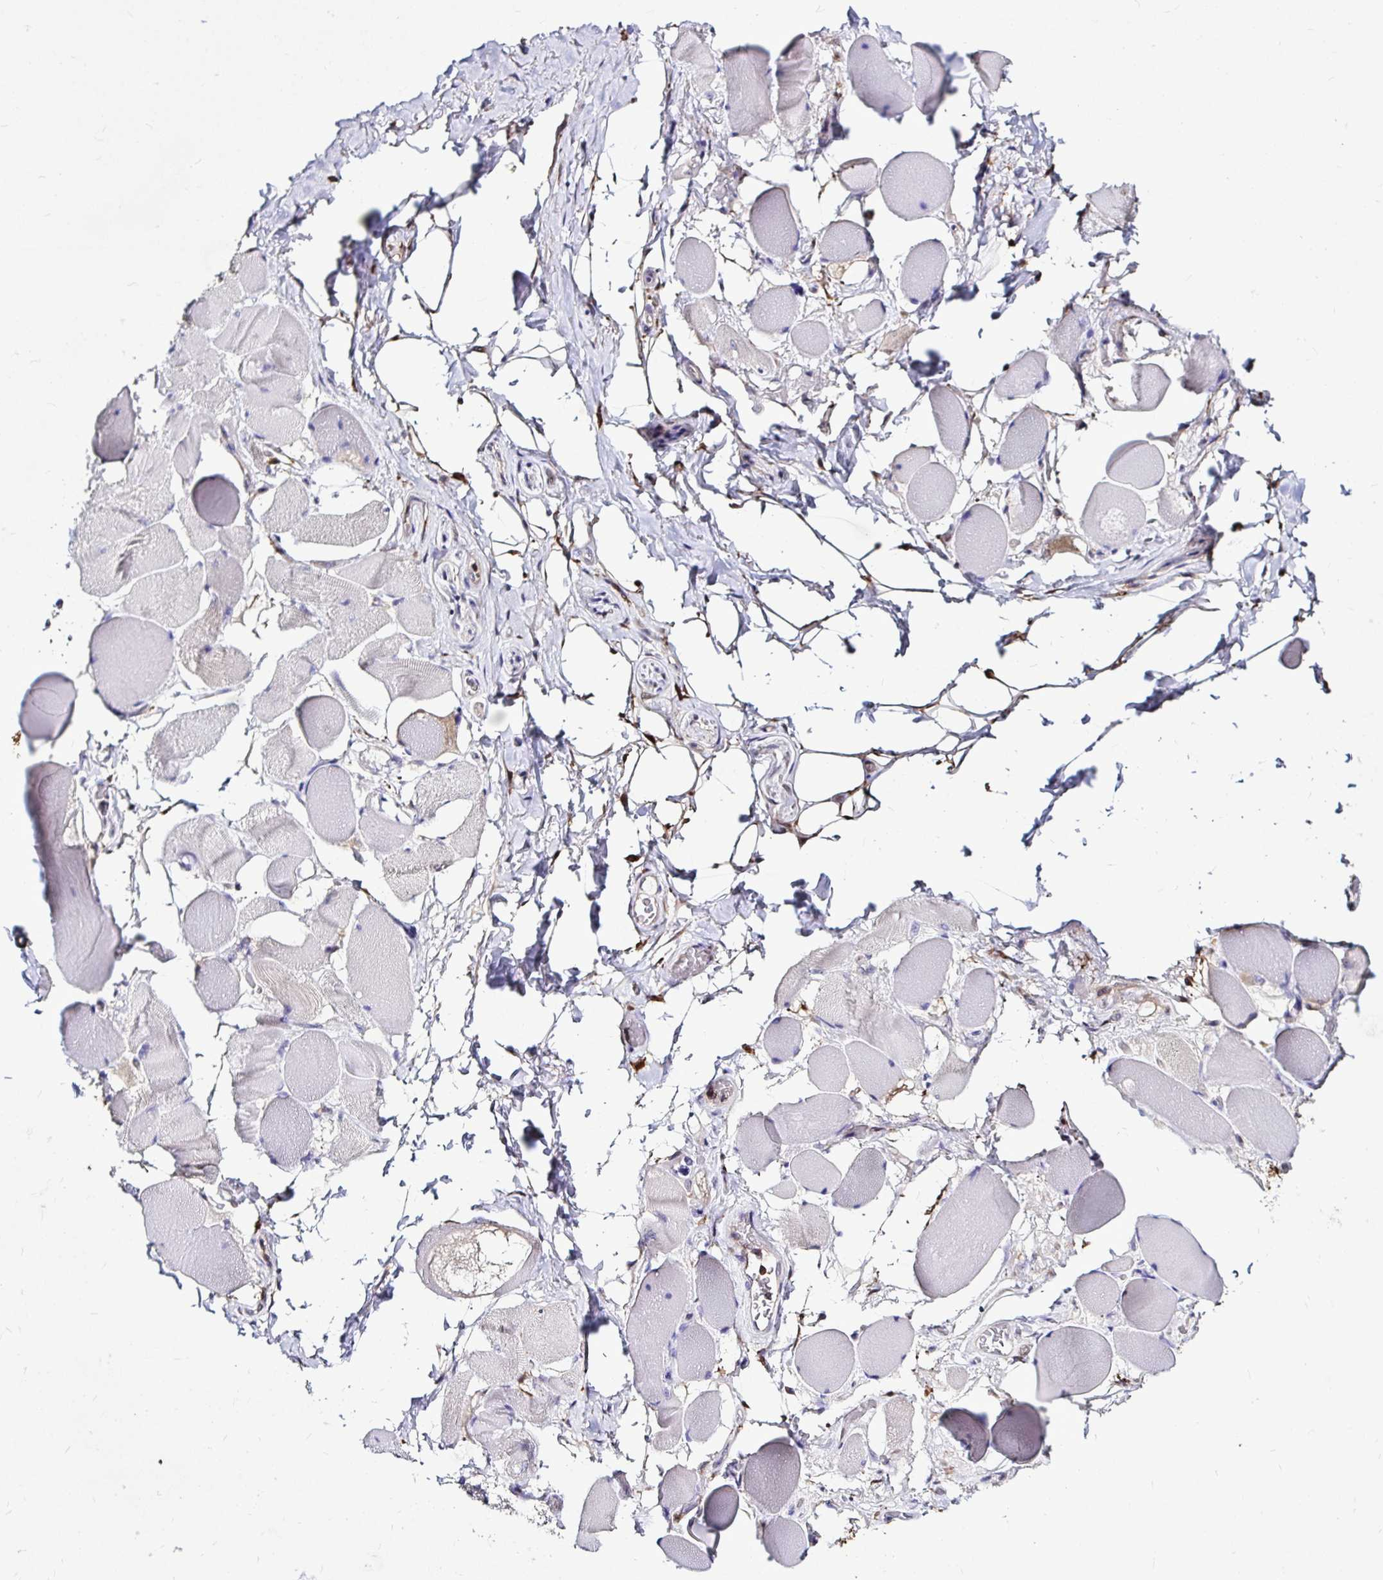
{"staining": {"intensity": "negative", "quantity": "none", "location": "none"}, "tissue": "skeletal muscle", "cell_type": "Myocytes", "image_type": "normal", "snomed": [{"axis": "morphology", "description": "Normal tissue, NOS"}, {"axis": "topography", "description": "Skeletal muscle"}, {"axis": "topography", "description": "Anal"}, {"axis": "topography", "description": "Peripheral nerve tissue"}], "caption": "The micrograph reveals no staining of myocytes in normal skeletal muscle.", "gene": "IDH1", "patient": {"sex": "male", "age": 53}}